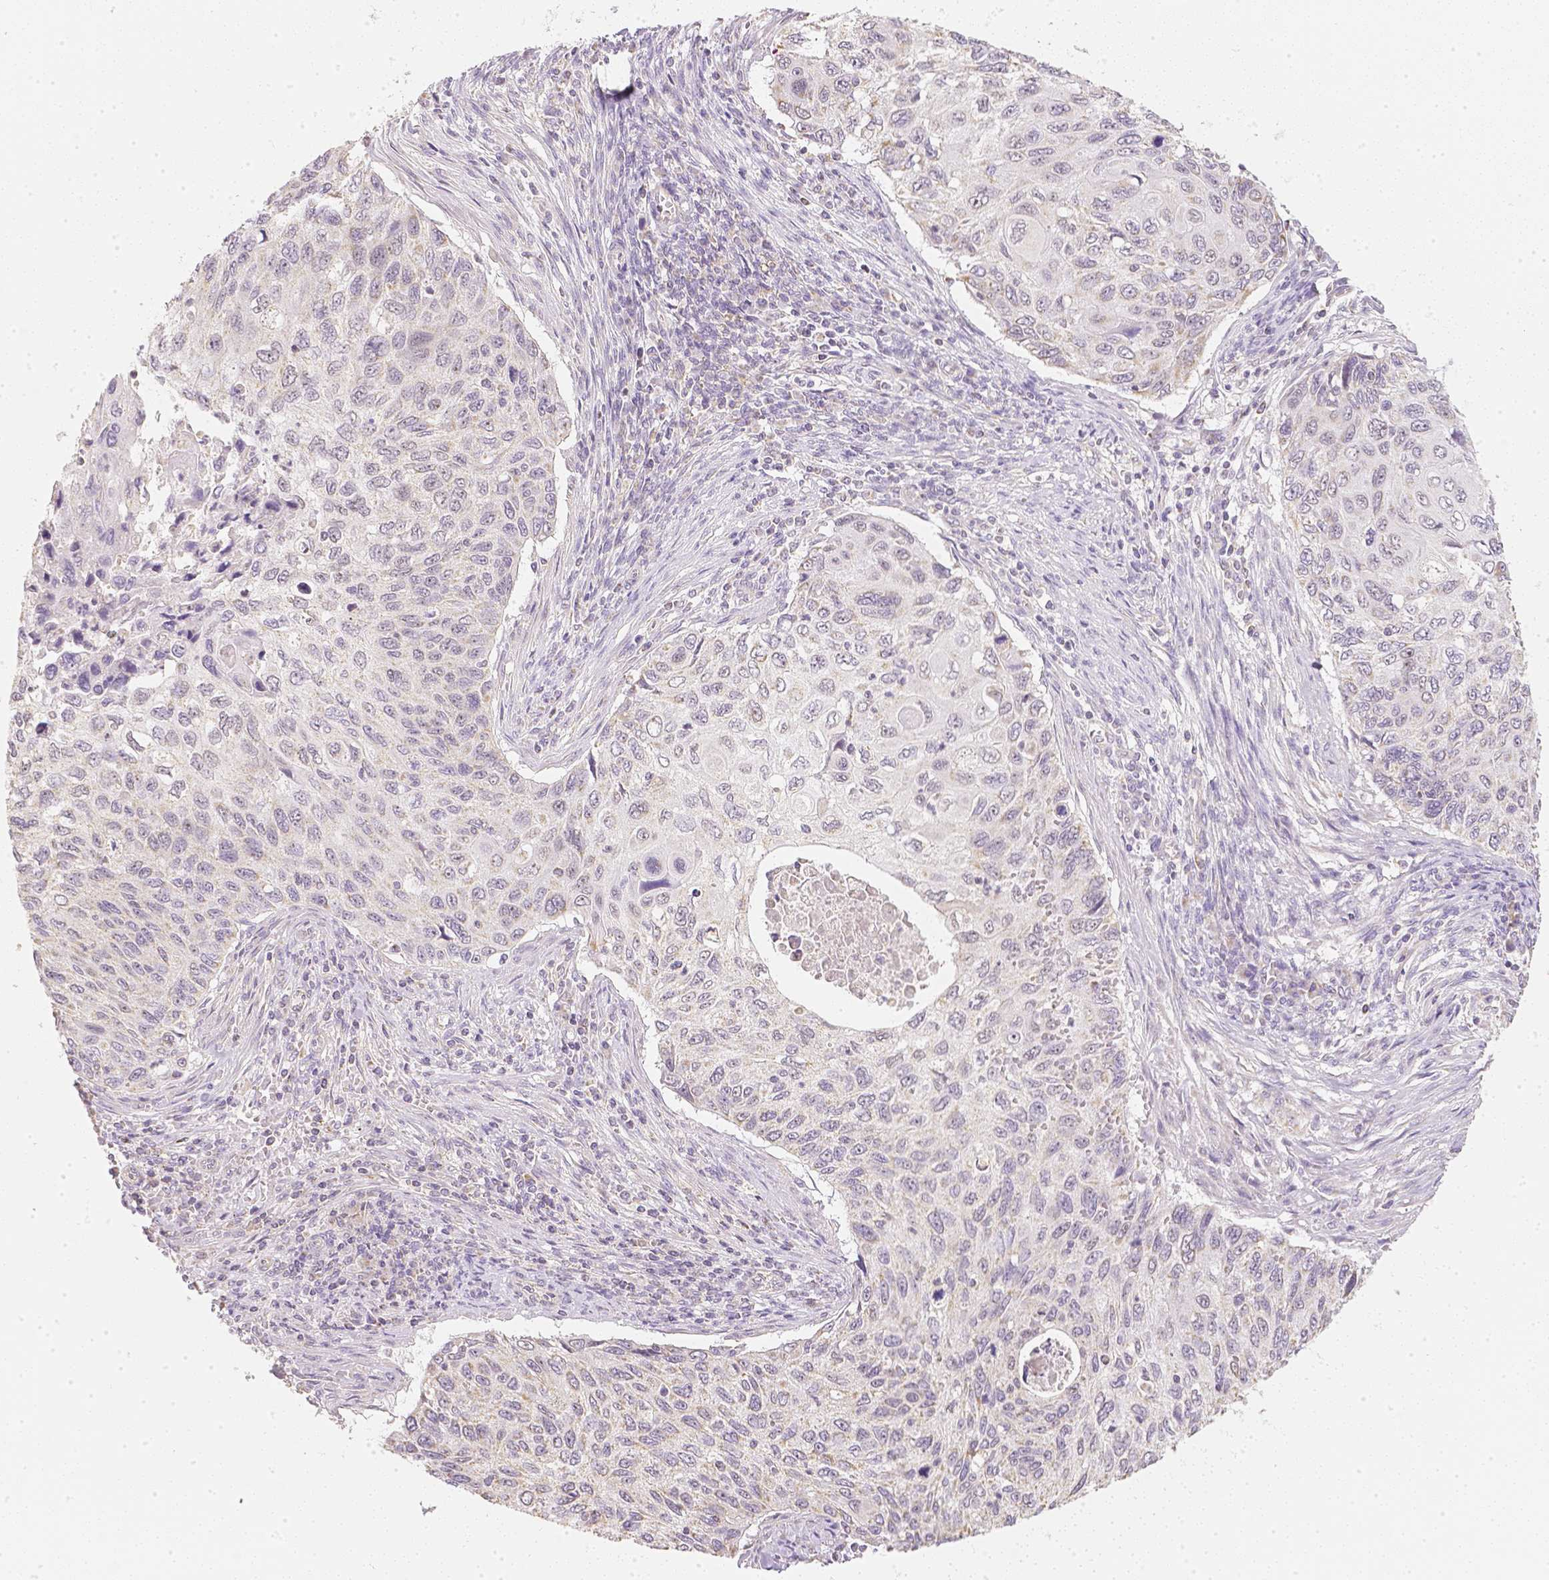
{"staining": {"intensity": "negative", "quantity": "none", "location": "none"}, "tissue": "cervical cancer", "cell_type": "Tumor cells", "image_type": "cancer", "snomed": [{"axis": "morphology", "description": "Squamous cell carcinoma, NOS"}, {"axis": "topography", "description": "Cervix"}], "caption": "Protein analysis of squamous cell carcinoma (cervical) shows no significant staining in tumor cells. Nuclei are stained in blue.", "gene": "NVL", "patient": {"sex": "female", "age": 70}}